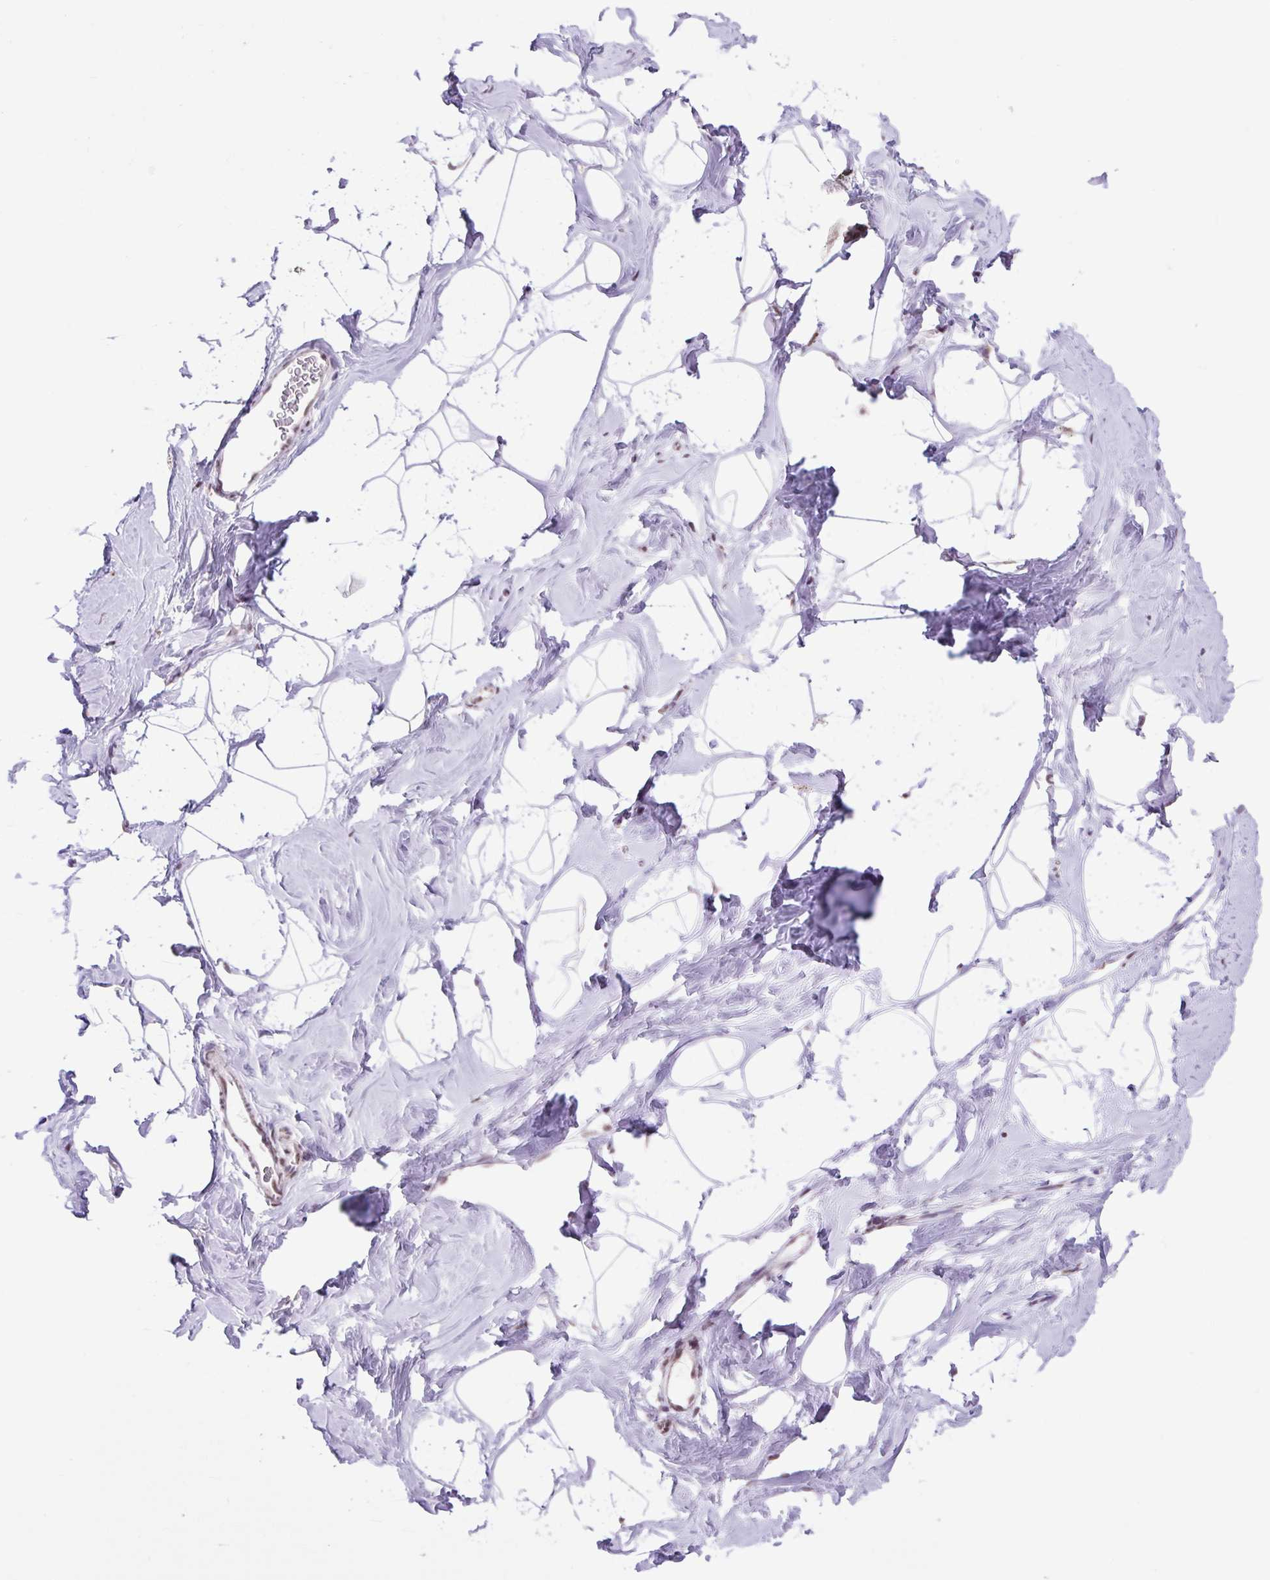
{"staining": {"intensity": "negative", "quantity": "none", "location": "none"}, "tissue": "breast", "cell_type": "Adipocytes", "image_type": "normal", "snomed": [{"axis": "morphology", "description": "Normal tissue, NOS"}, {"axis": "topography", "description": "Breast"}], "caption": "This image is of unremarkable breast stained with IHC to label a protein in brown with the nuclei are counter-stained blue. There is no positivity in adipocytes.", "gene": "SCO2", "patient": {"sex": "female", "age": 32}}